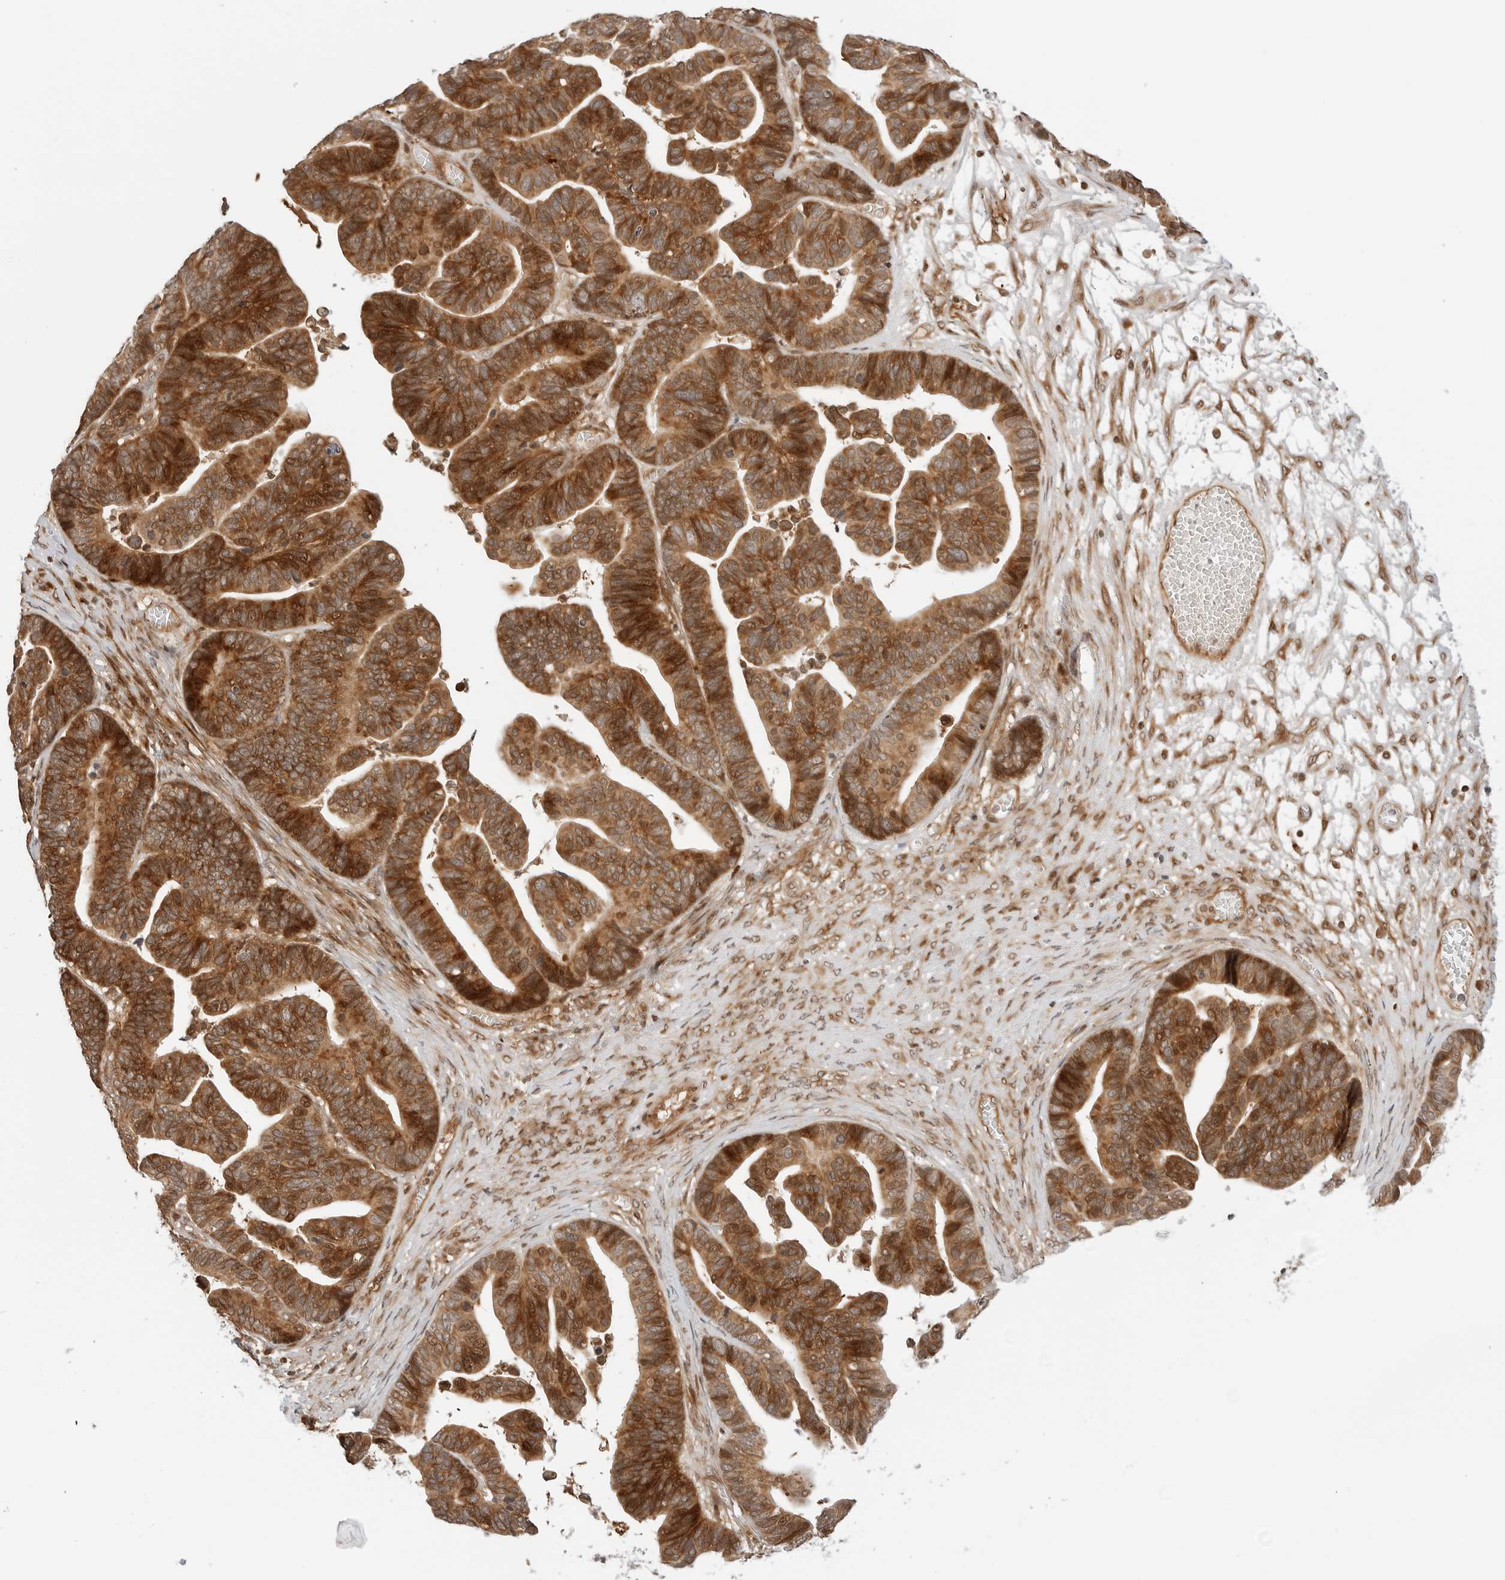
{"staining": {"intensity": "strong", "quantity": ">75%", "location": "cytoplasmic/membranous"}, "tissue": "ovarian cancer", "cell_type": "Tumor cells", "image_type": "cancer", "snomed": [{"axis": "morphology", "description": "Cystadenocarcinoma, serous, NOS"}, {"axis": "topography", "description": "Ovary"}], "caption": "Tumor cells exhibit strong cytoplasmic/membranous staining in approximately >75% of cells in serous cystadenocarcinoma (ovarian). (DAB (3,3'-diaminobenzidine) = brown stain, brightfield microscopy at high magnification).", "gene": "GEM", "patient": {"sex": "female", "age": 56}}